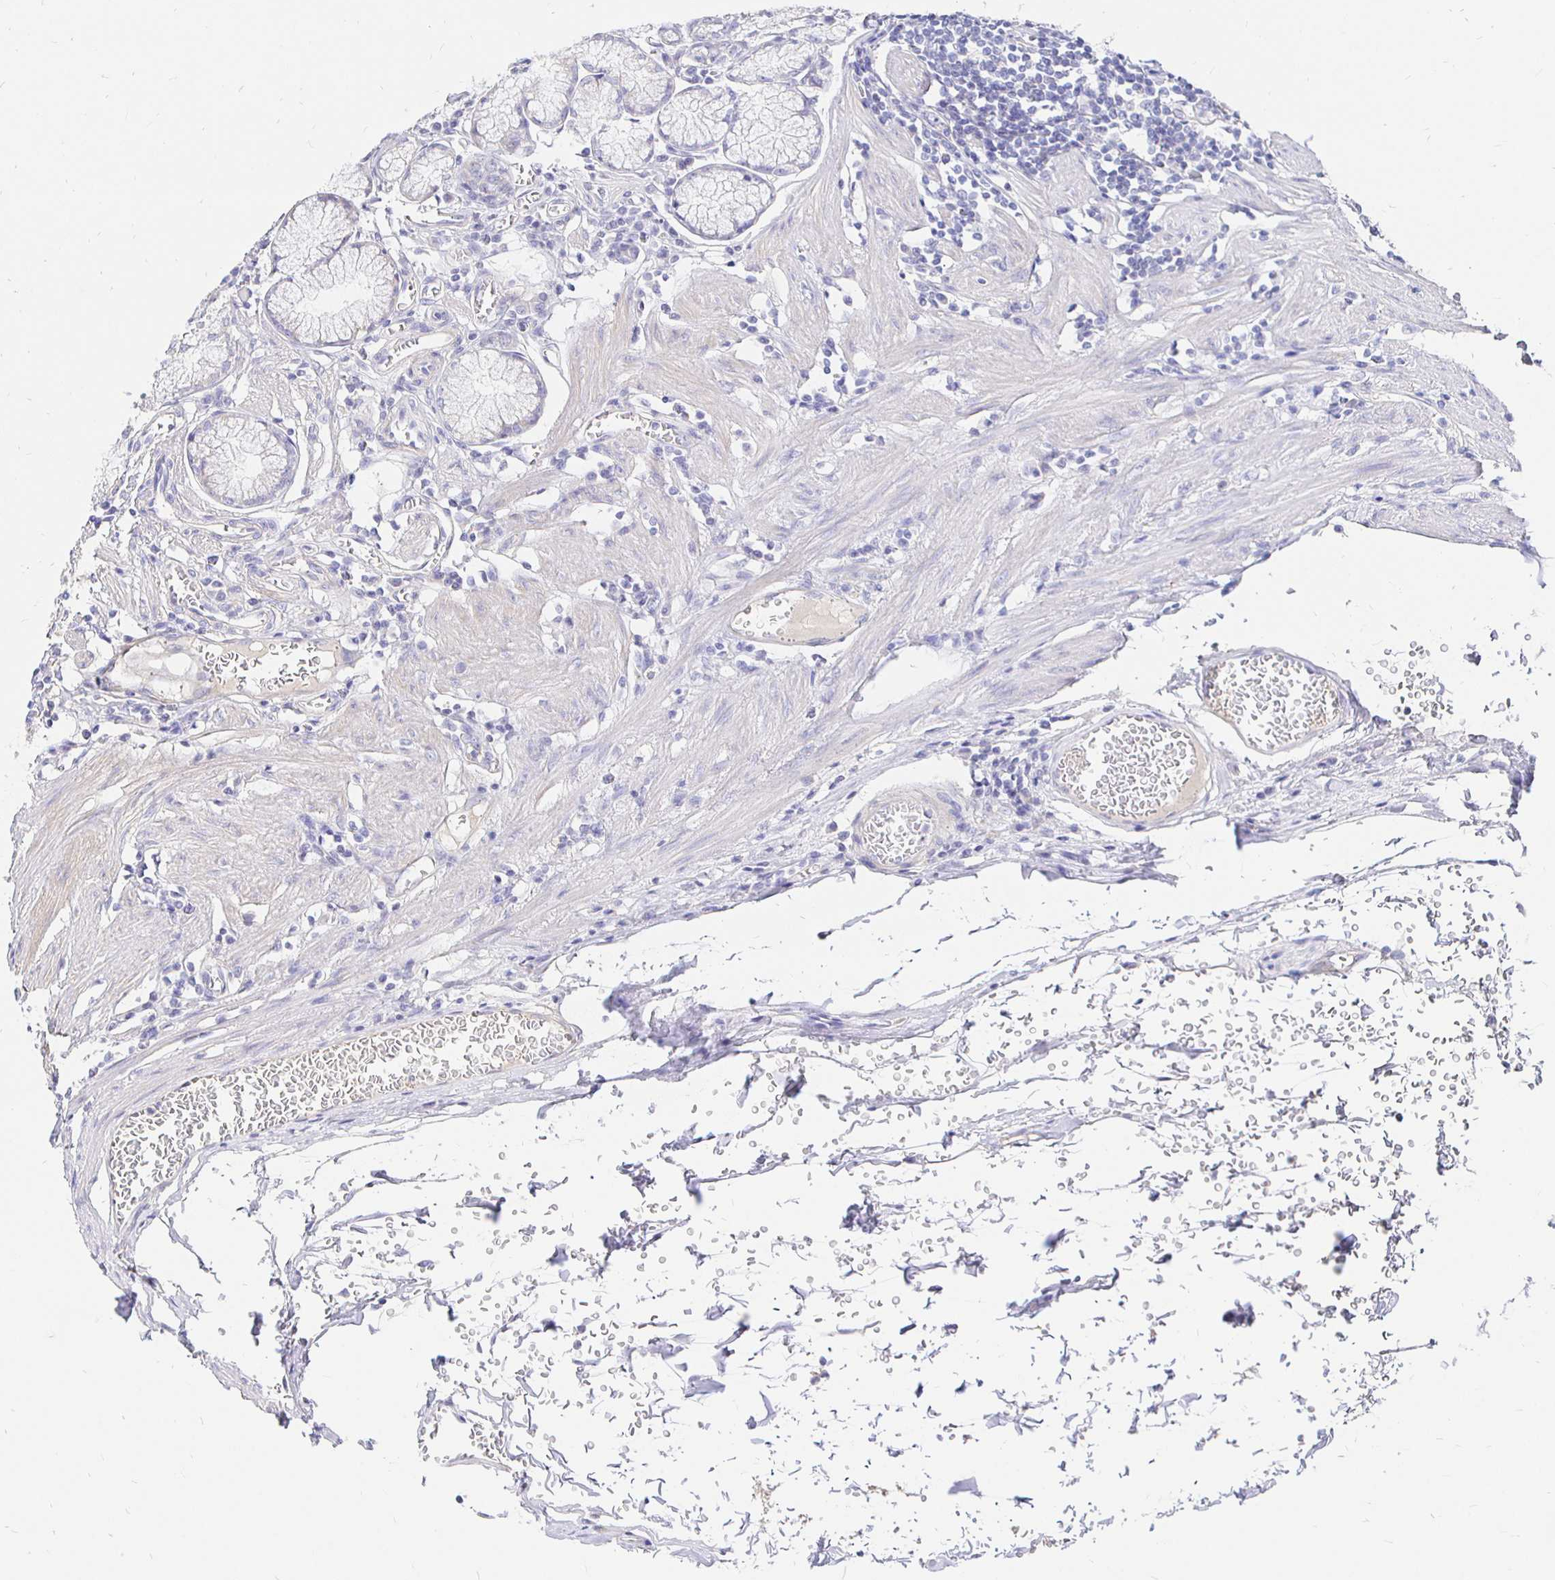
{"staining": {"intensity": "negative", "quantity": "none", "location": "none"}, "tissue": "stomach", "cell_type": "Glandular cells", "image_type": "normal", "snomed": [{"axis": "morphology", "description": "Normal tissue, NOS"}, {"axis": "topography", "description": "Stomach"}], "caption": "High power microscopy histopathology image of an immunohistochemistry (IHC) photomicrograph of normal stomach, revealing no significant positivity in glandular cells. (Immunohistochemistry, brightfield microscopy, high magnification).", "gene": "PALM2AKAP2", "patient": {"sex": "male", "age": 55}}